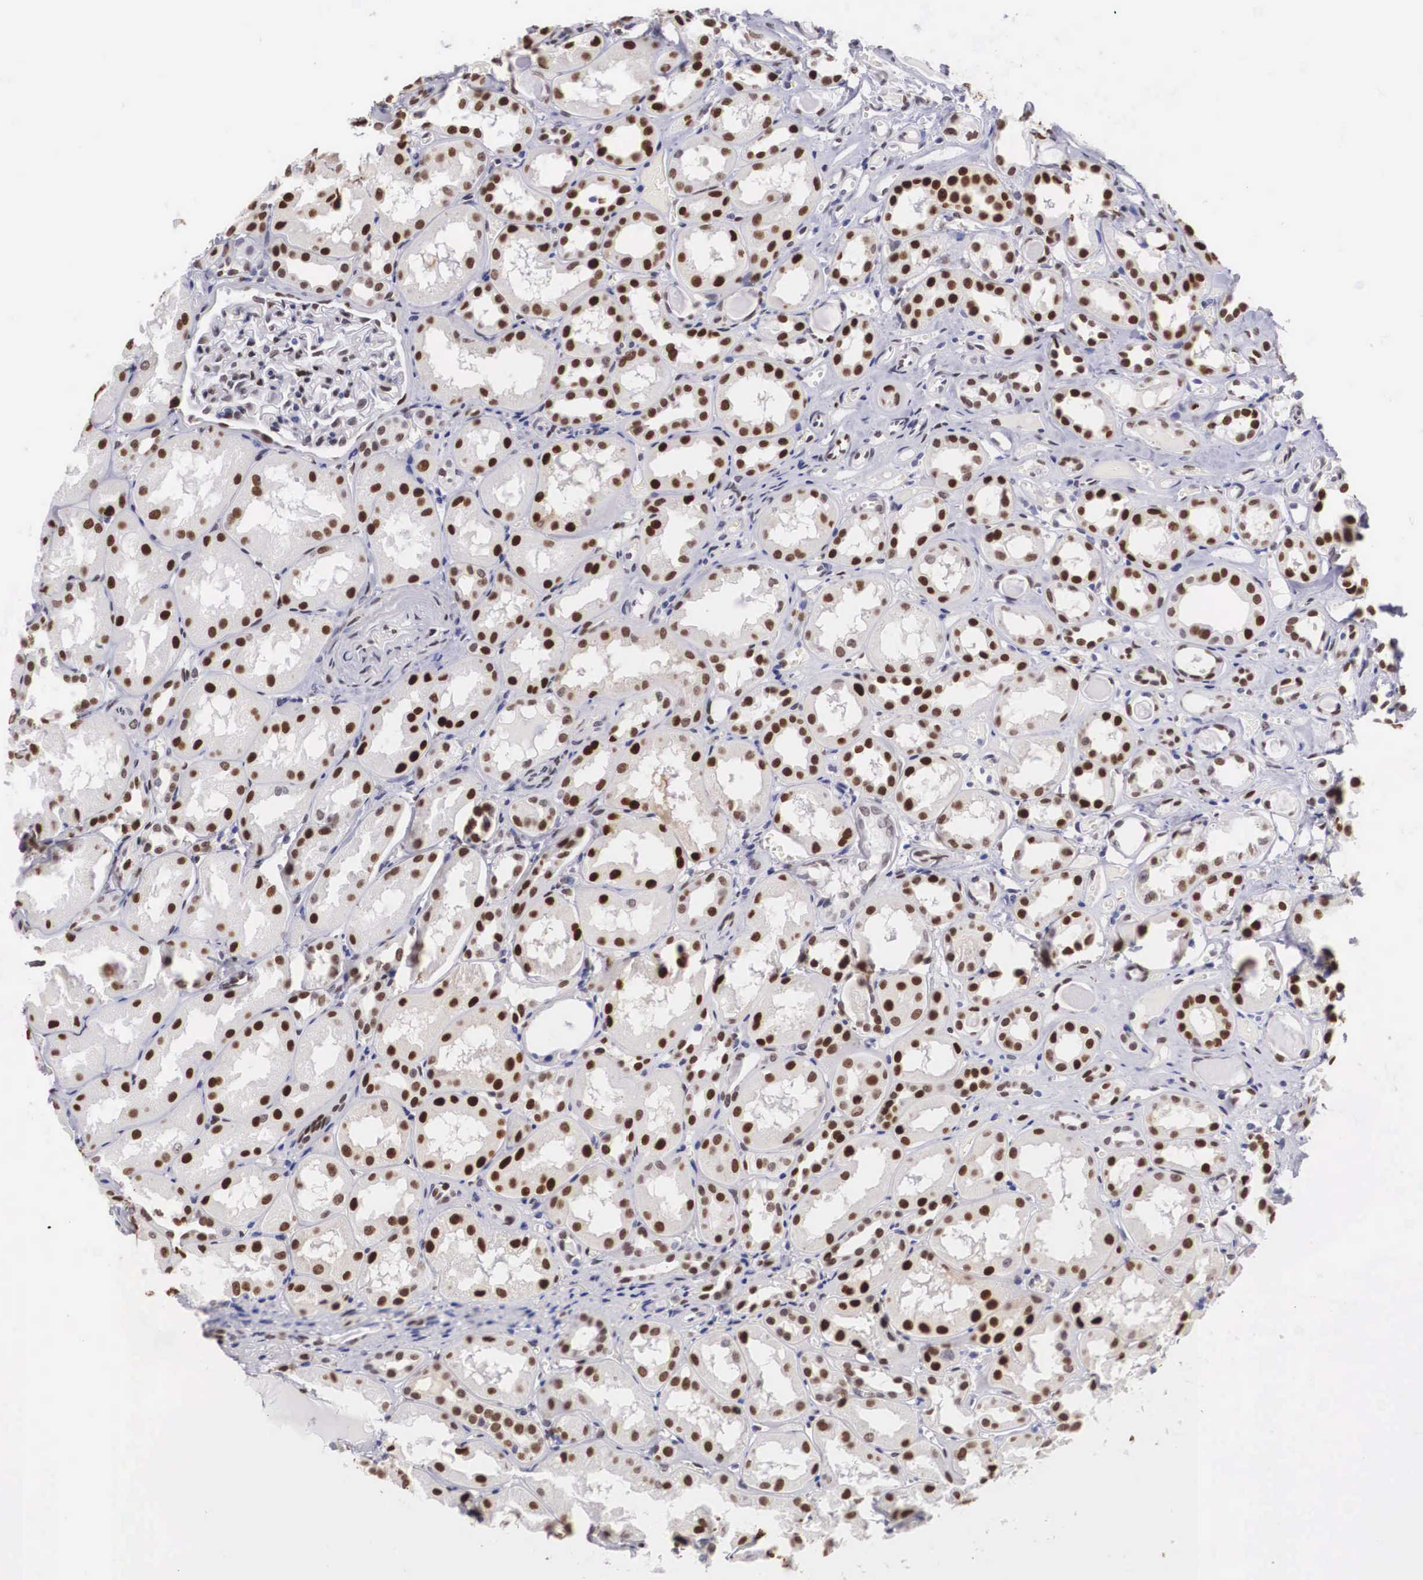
{"staining": {"intensity": "weak", "quantity": "<25%", "location": "nuclear"}, "tissue": "kidney", "cell_type": "Cells in glomeruli", "image_type": "normal", "snomed": [{"axis": "morphology", "description": "Normal tissue, NOS"}, {"axis": "topography", "description": "Kidney"}], "caption": "Cells in glomeruli show no significant expression in normal kidney. (DAB immunohistochemistry (IHC), high magnification).", "gene": "HMGN5", "patient": {"sex": "male", "age": 61}}